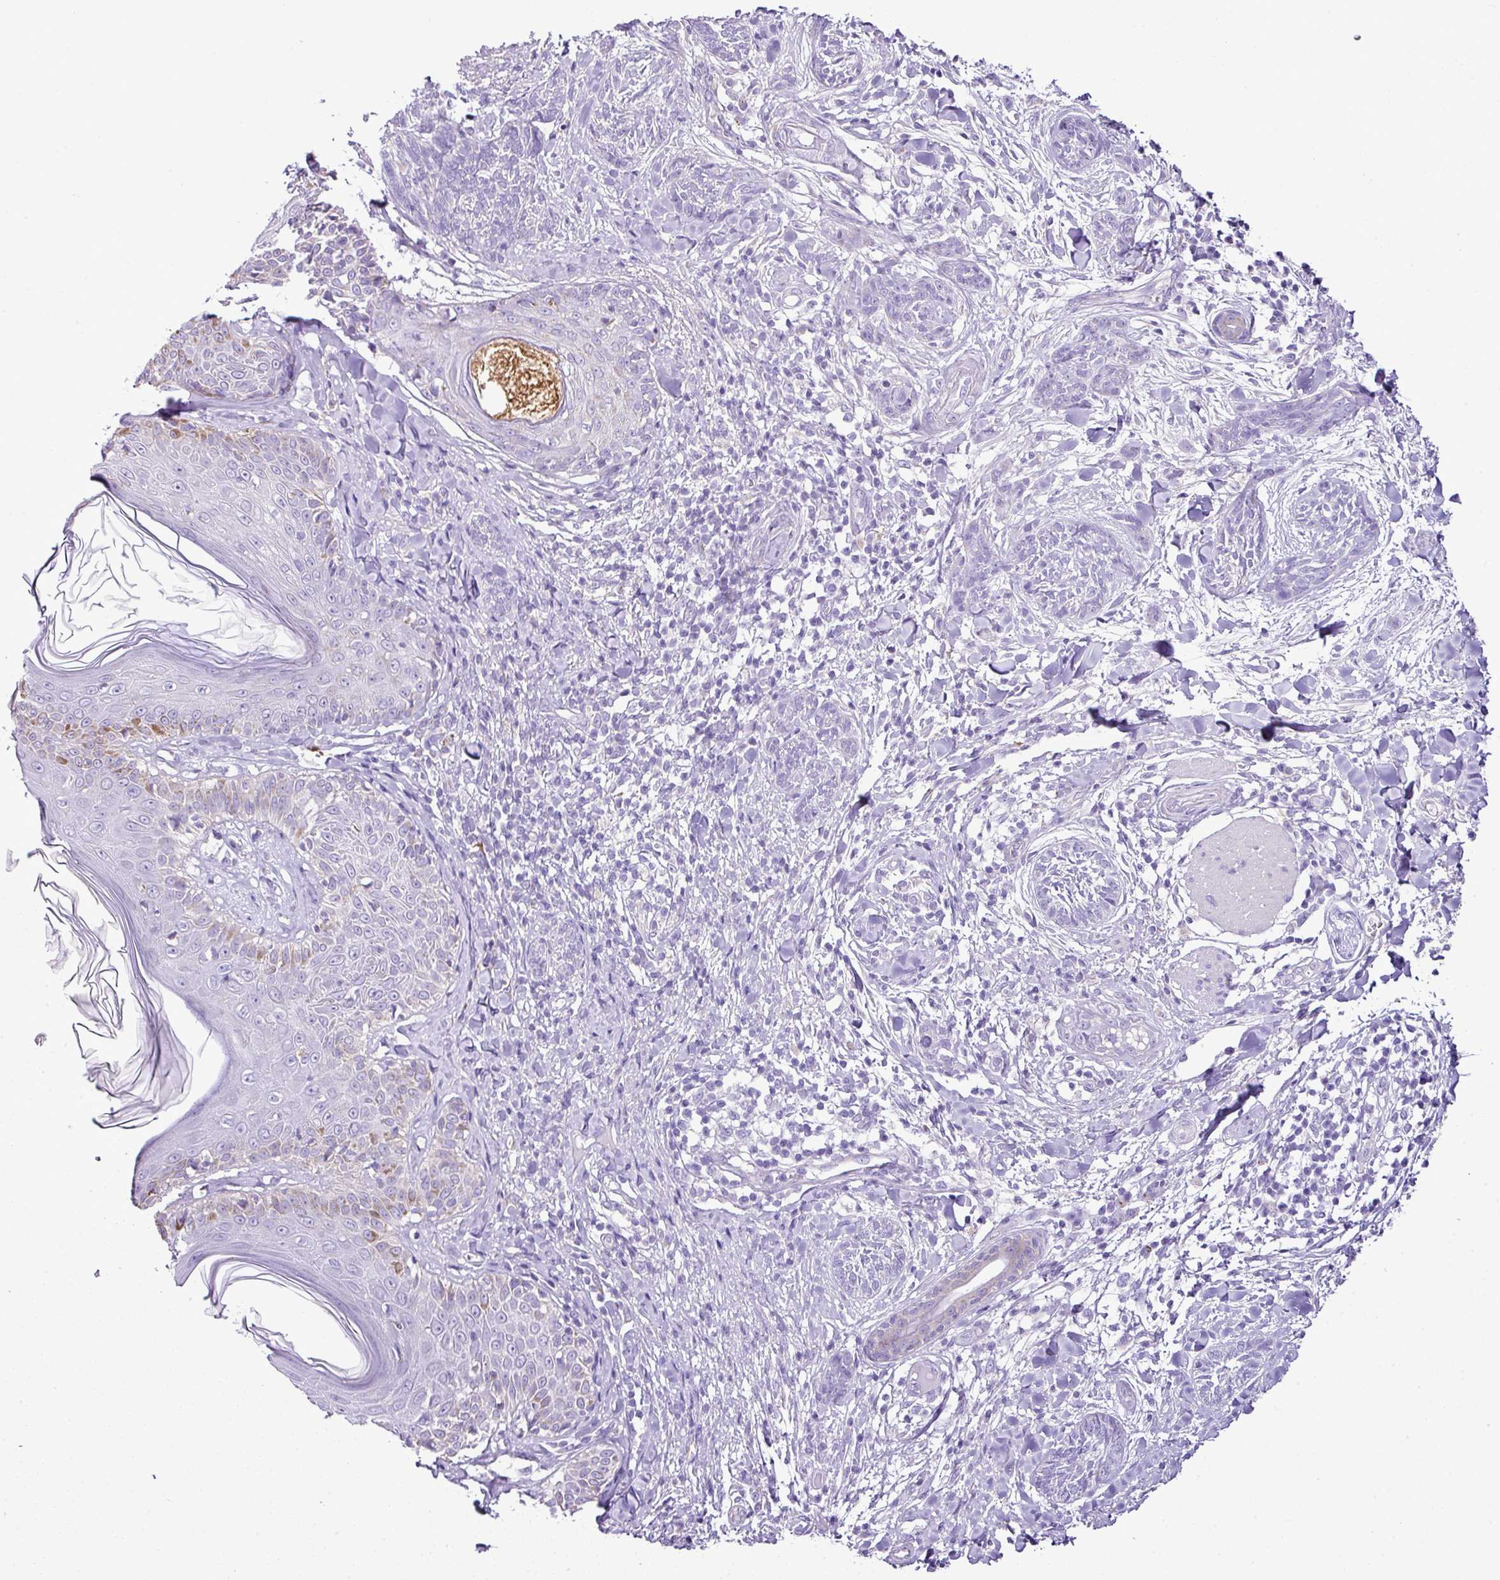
{"staining": {"intensity": "negative", "quantity": "none", "location": "none"}, "tissue": "skin cancer", "cell_type": "Tumor cells", "image_type": "cancer", "snomed": [{"axis": "morphology", "description": "Basal cell carcinoma"}, {"axis": "topography", "description": "Skin"}], "caption": "IHC histopathology image of neoplastic tissue: skin basal cell carcinoma stained with DAB reveals no significant protein positivity in tumor cells.", "gene": "PGAP4", "patient": {"sex": "male", "age": 73}}